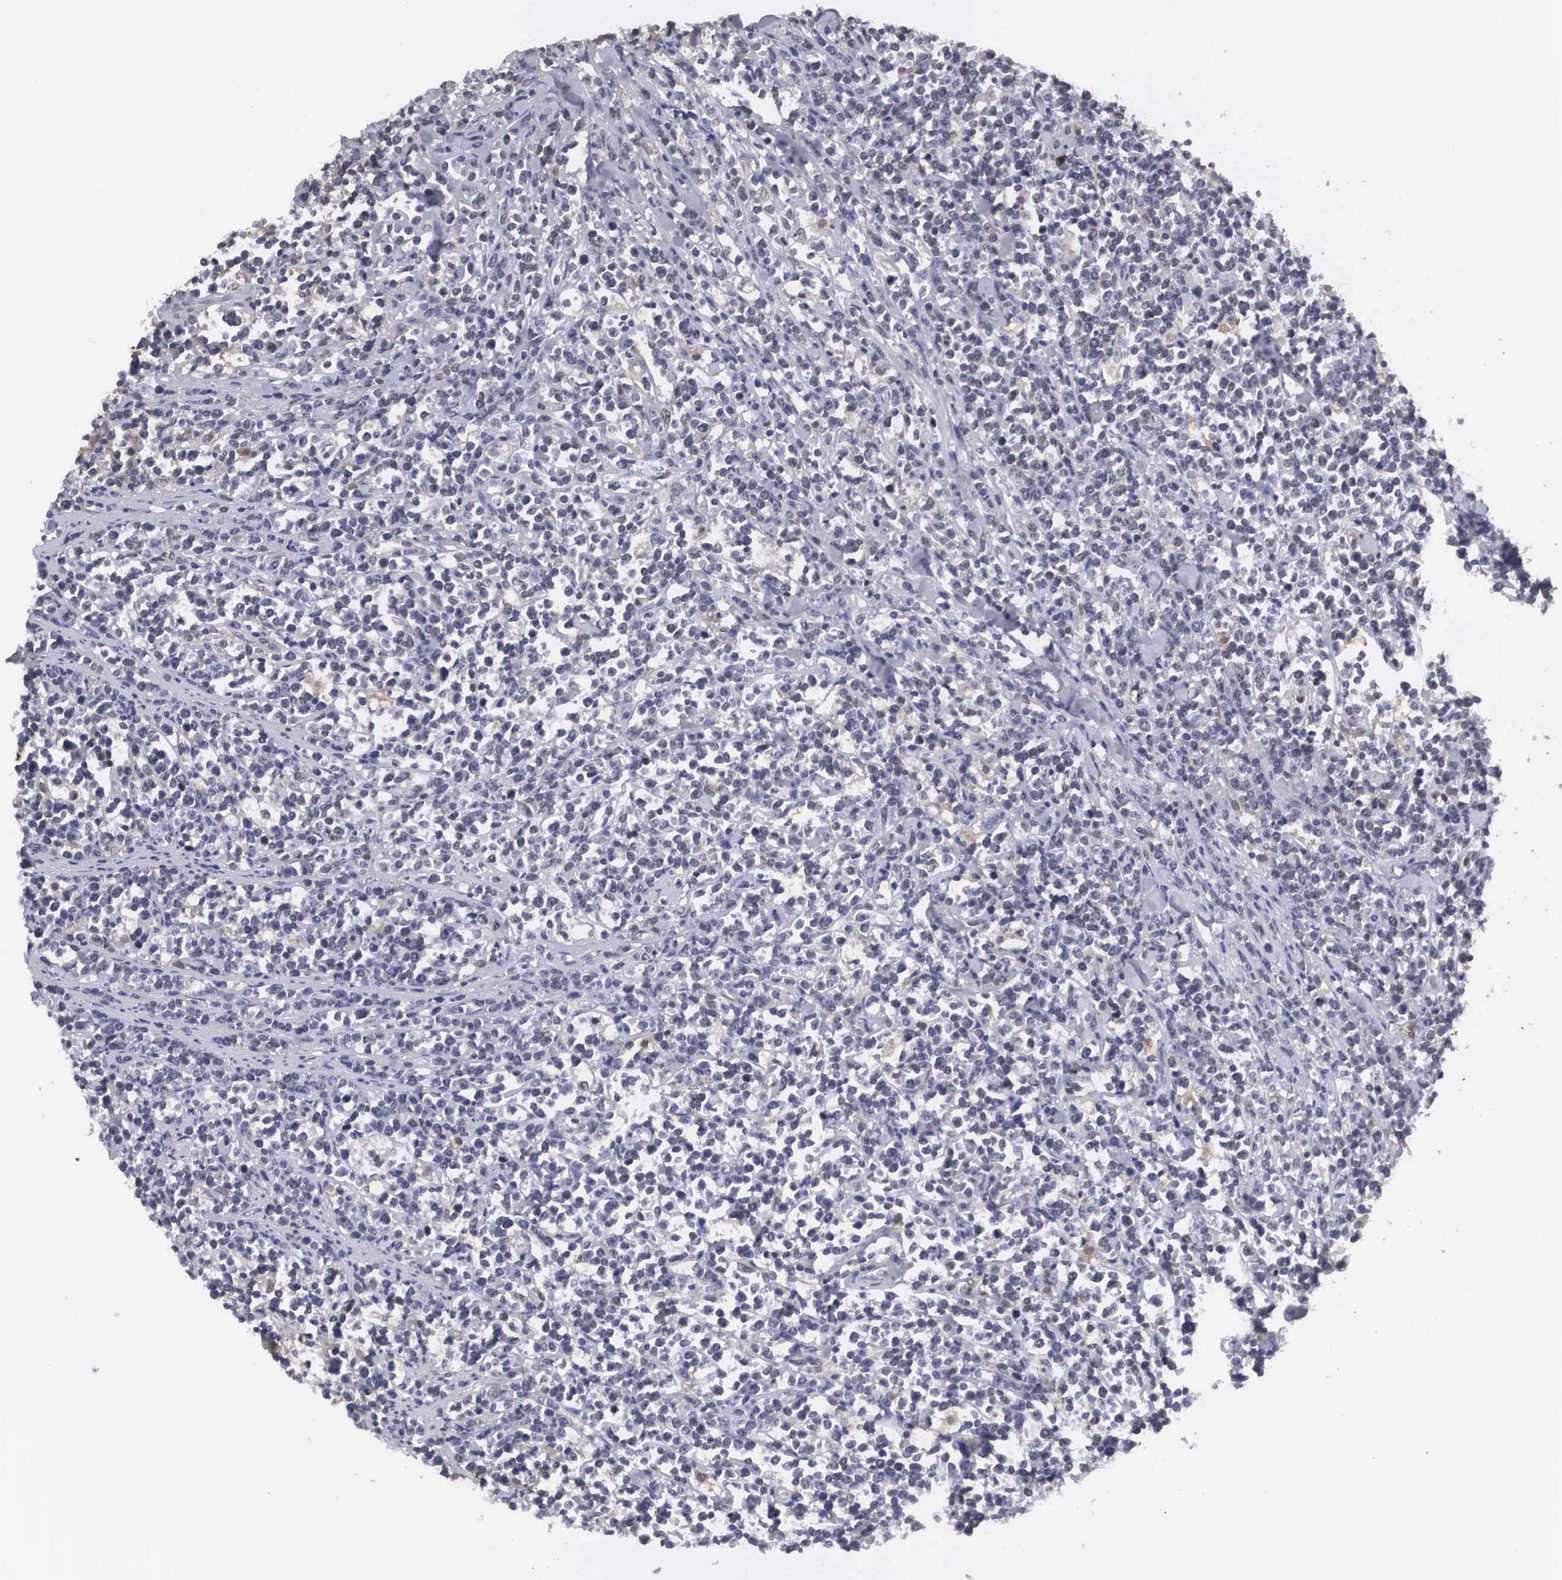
{"staining": {"intensity": "weak", "quantity": "25%-75%", "location": "cytoplasmic/membranous"}, "tissue": "lymphoma", "cell_type": "Tumor cells", "image_type": "cancer", "snomed": [{"axis": "morphology", "description": "Malignant lymphoma, non-Hodgkin's type, High grade"}, {"axis": "topography", "description": "Small intestine"}, {"axis": "topography", "description": "Colon"}], "caption": "Approximately 25%-75% of tumor cells in high-grade malignant lymphoma, non-Hodgkin's type show weak cytoplasmic/membranous protein positivity as visualized by brown immunohistochemical staining.", "gene": "HMOX1", "patient": {"sex": "male", "age": 8}}